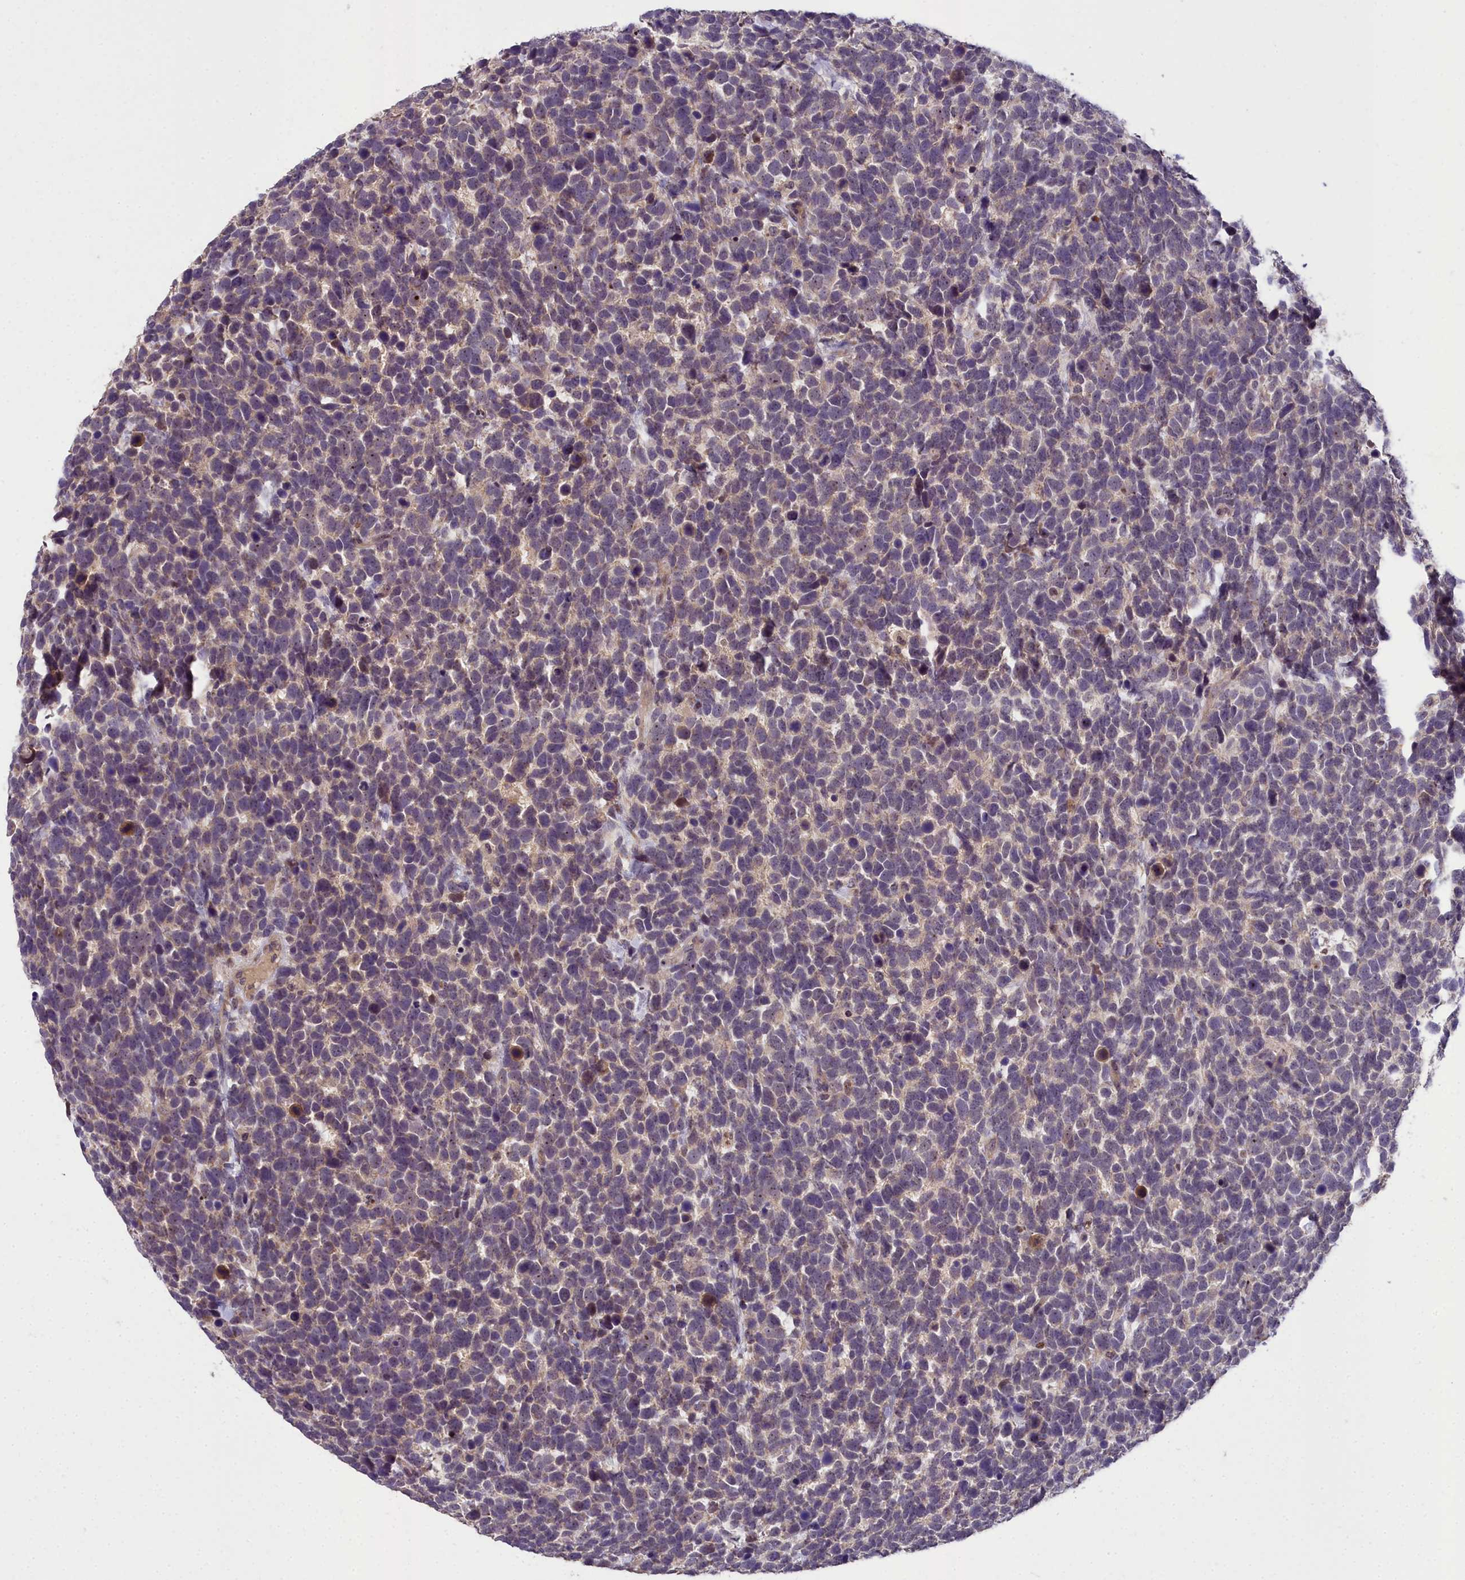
{"staining": {"intensity": "weak", "quantity": "25%-75%", "location": "cytoplasmic/membranous,nuclear"}, "tissue": "urothelial cancer", "cell_type": "Tumor cells", "image_type": "cancer", "snomed": [{"axis": "morphology", "description": "Urothelial carcinoma, High grade"}, {"axis": "topography", "description": "Urinary bladder"}], "caption": "This is a micrograph of immunohistochemistry (IHC) staining of urothelial cancer, which shows weak expression in the cytoplasmic/membranous and nuclear of tumor cells.", "gene": "ZNF333", "patient": {"sex": "female", "age": 82}}